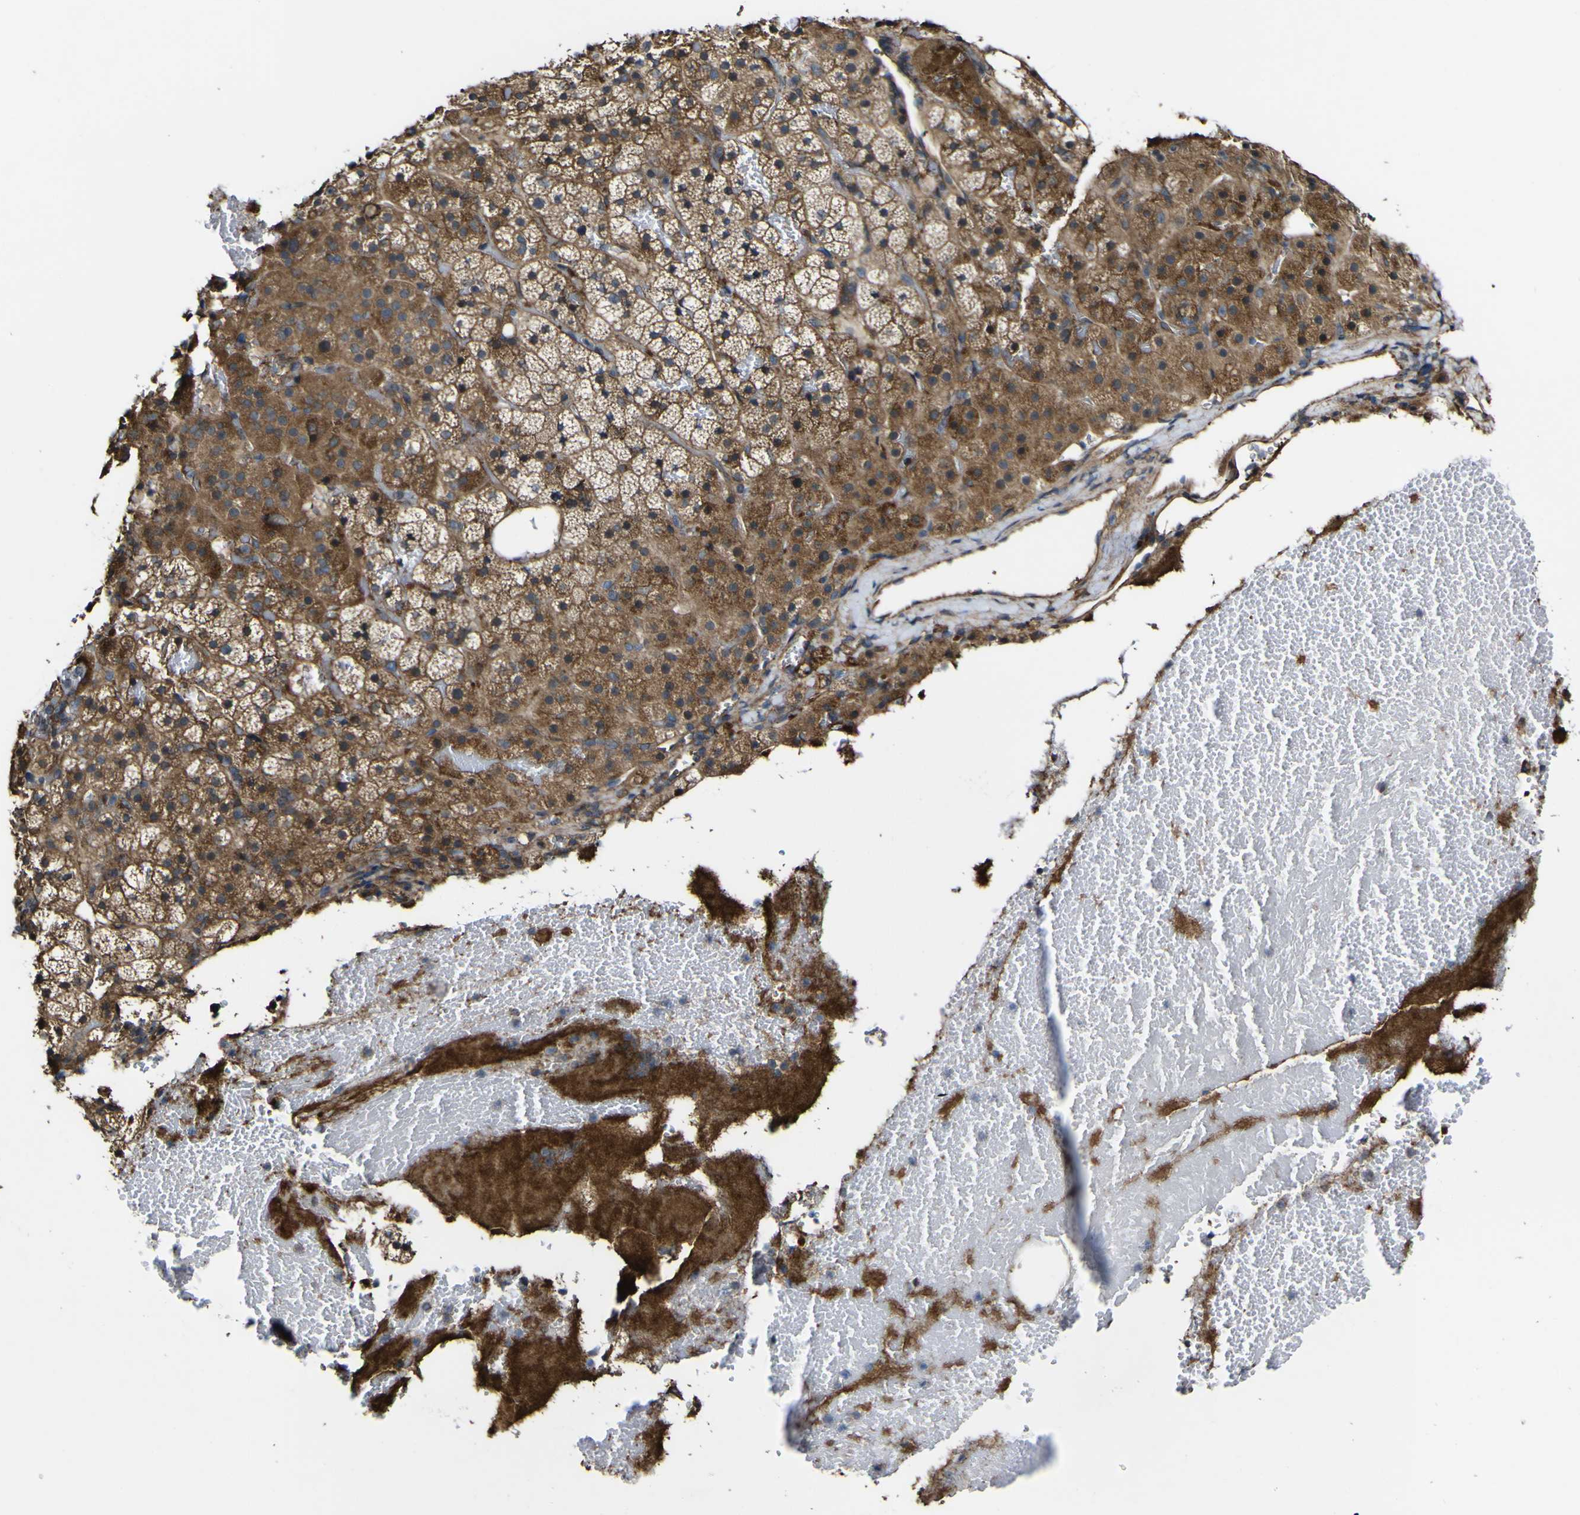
{"staining": {"intensity": "strong", "quantity": ">75%", "location": "cytoplasmic/membranous"}, "tissue": "adrenal gland", "cell_type": "Glandular cells", "image_type": "normal", "snomed": [{"axis": "morphology", "description": "Normal tissue, NOS"}, {"axis": "topography", "description": "Adrenal gland"}], "caption": "The photomicrograph reveals immunohistochemical staining of benign adrenal gland. There is strong cytoplasmic/membranous staining is appreciated in approximately >75% of glandular cells.", "gene": "NAALADL2", "patient": {"sex": "female", "age": 59}}